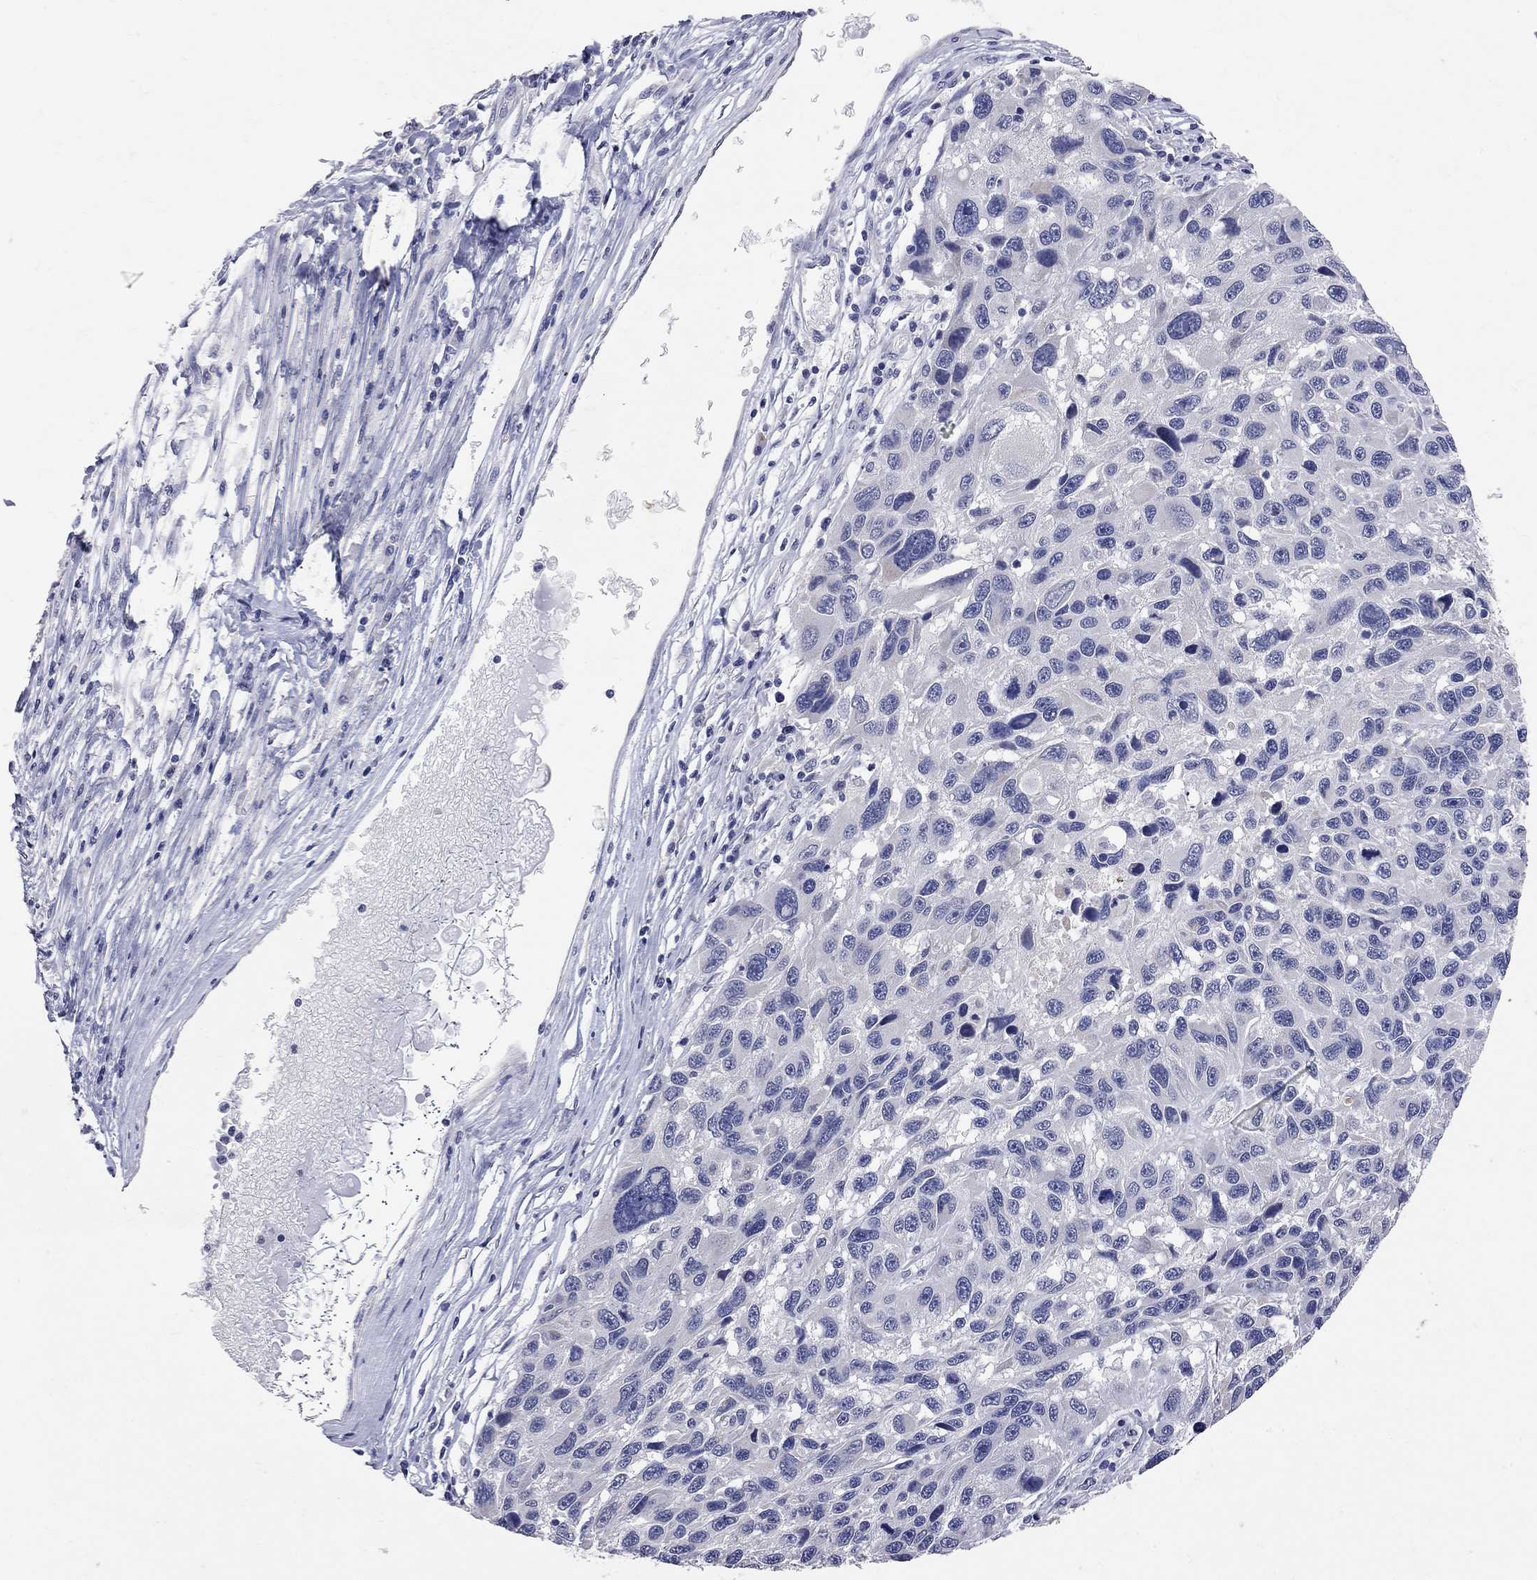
{"staining": {"intensity": "negative", "quantity": "none", "location": "none"}, "tissue": "melanoma", "cell_type": "Tumor cells", "image_type": "cancer", "snomed": [{"axis": "morphology", "description": "Malignant melanoma, NOS"}, {"axis": "topography", "description": "Skin"}], "caption": "This is an immunohistochemistry histopathology image of human malignant melanoma. There is no positivity in tumor cells.", "gene": "NOS2", "patient": {"sex": "male", "age": 53}}